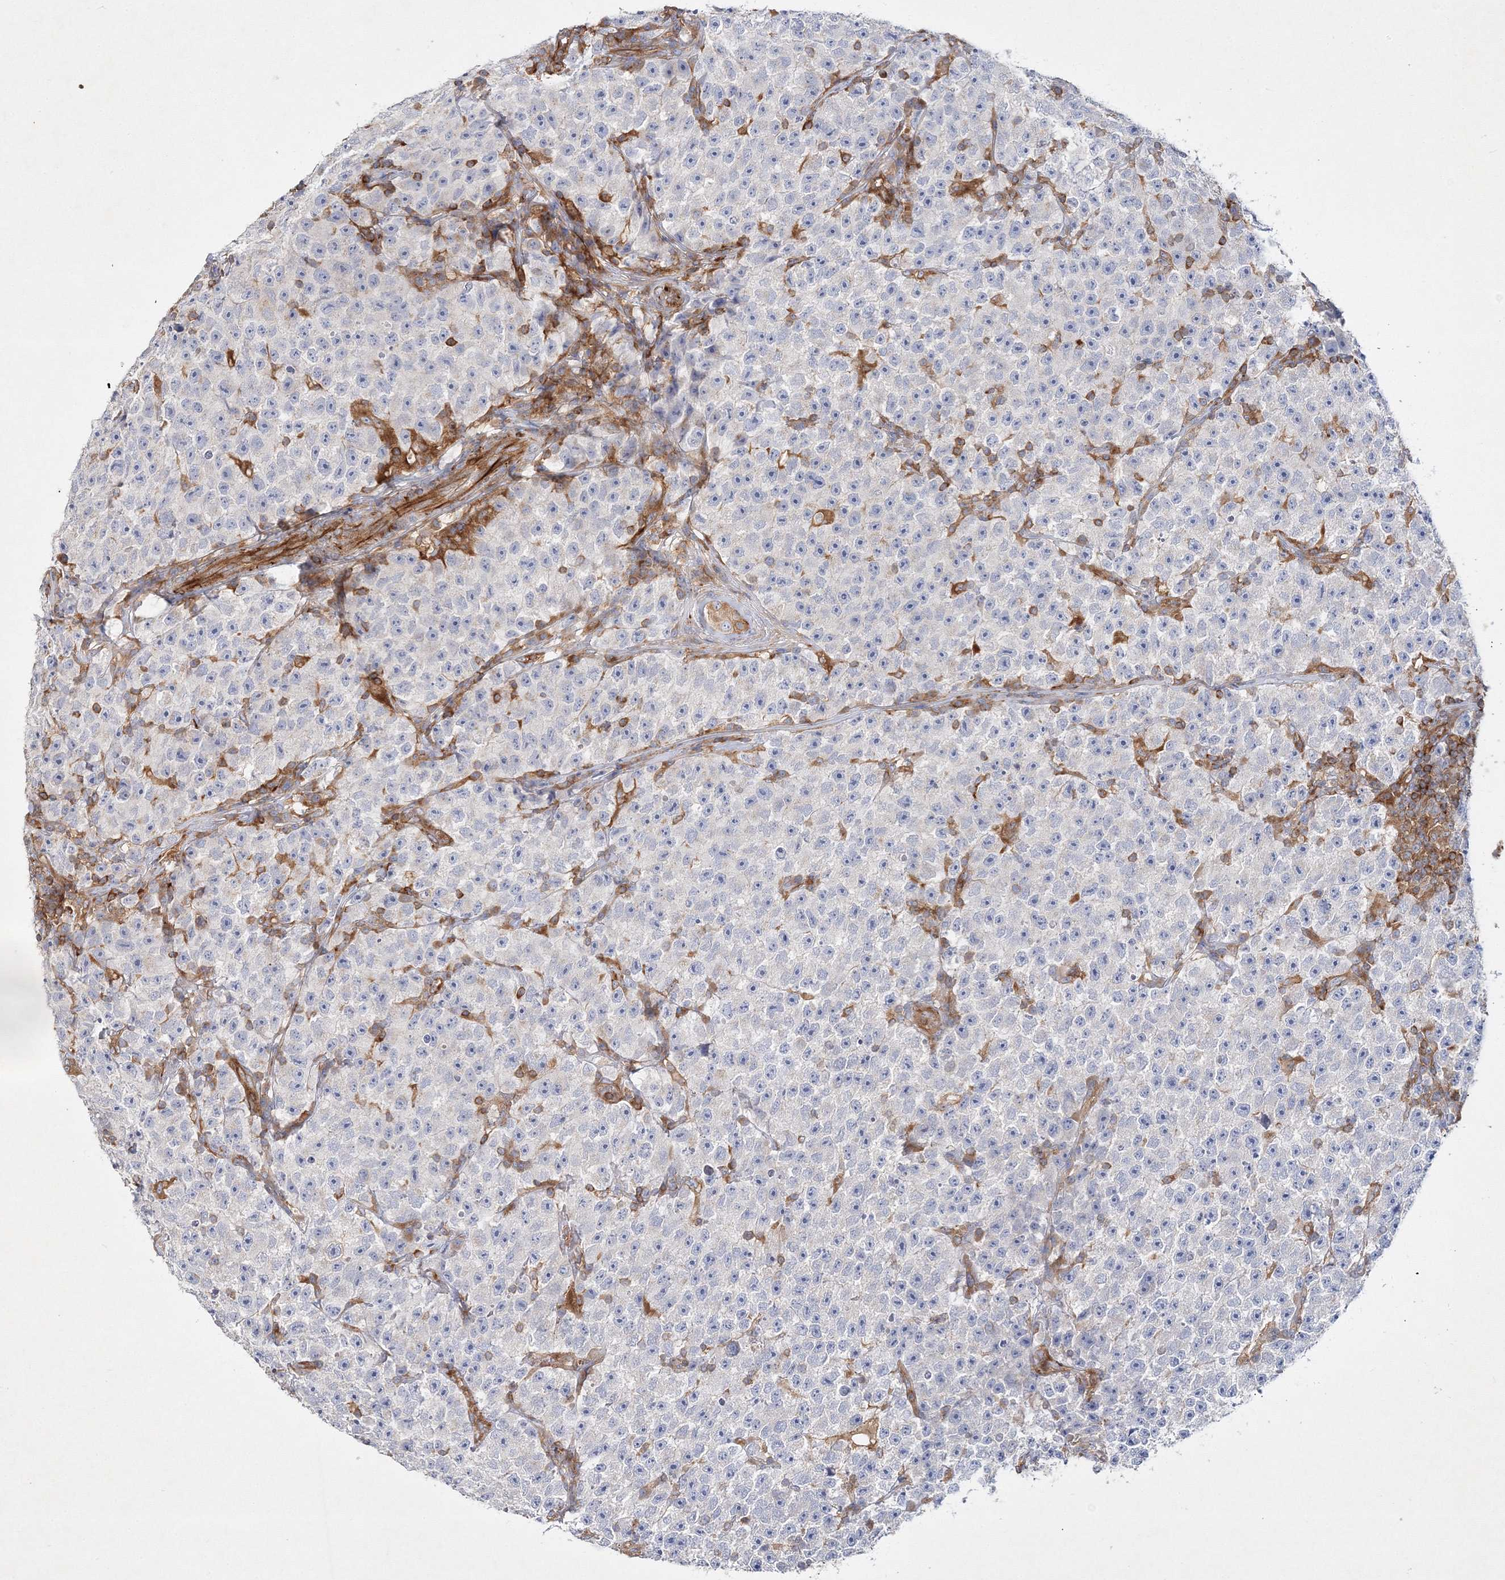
{"staining": {"intensity": "negative", "quantity": "none", "location": "none"}, "tissue": "testis cancer", "cell_type": "Tumor cells", "image_type": "cancer", "snomed": [{"axis": "morphology", "description": "Seminoma, NOS"}, {"axis": "topography", "description": "Testis"}], "caption": "Tumor cells are negative for protein expression in human testis seminoma. (DAB (3,3'-diaminobenzidine) IHC with hematoxylin counter stain).", "gene": "WDR37", "patient": {"sex": "male", "age": 22}}